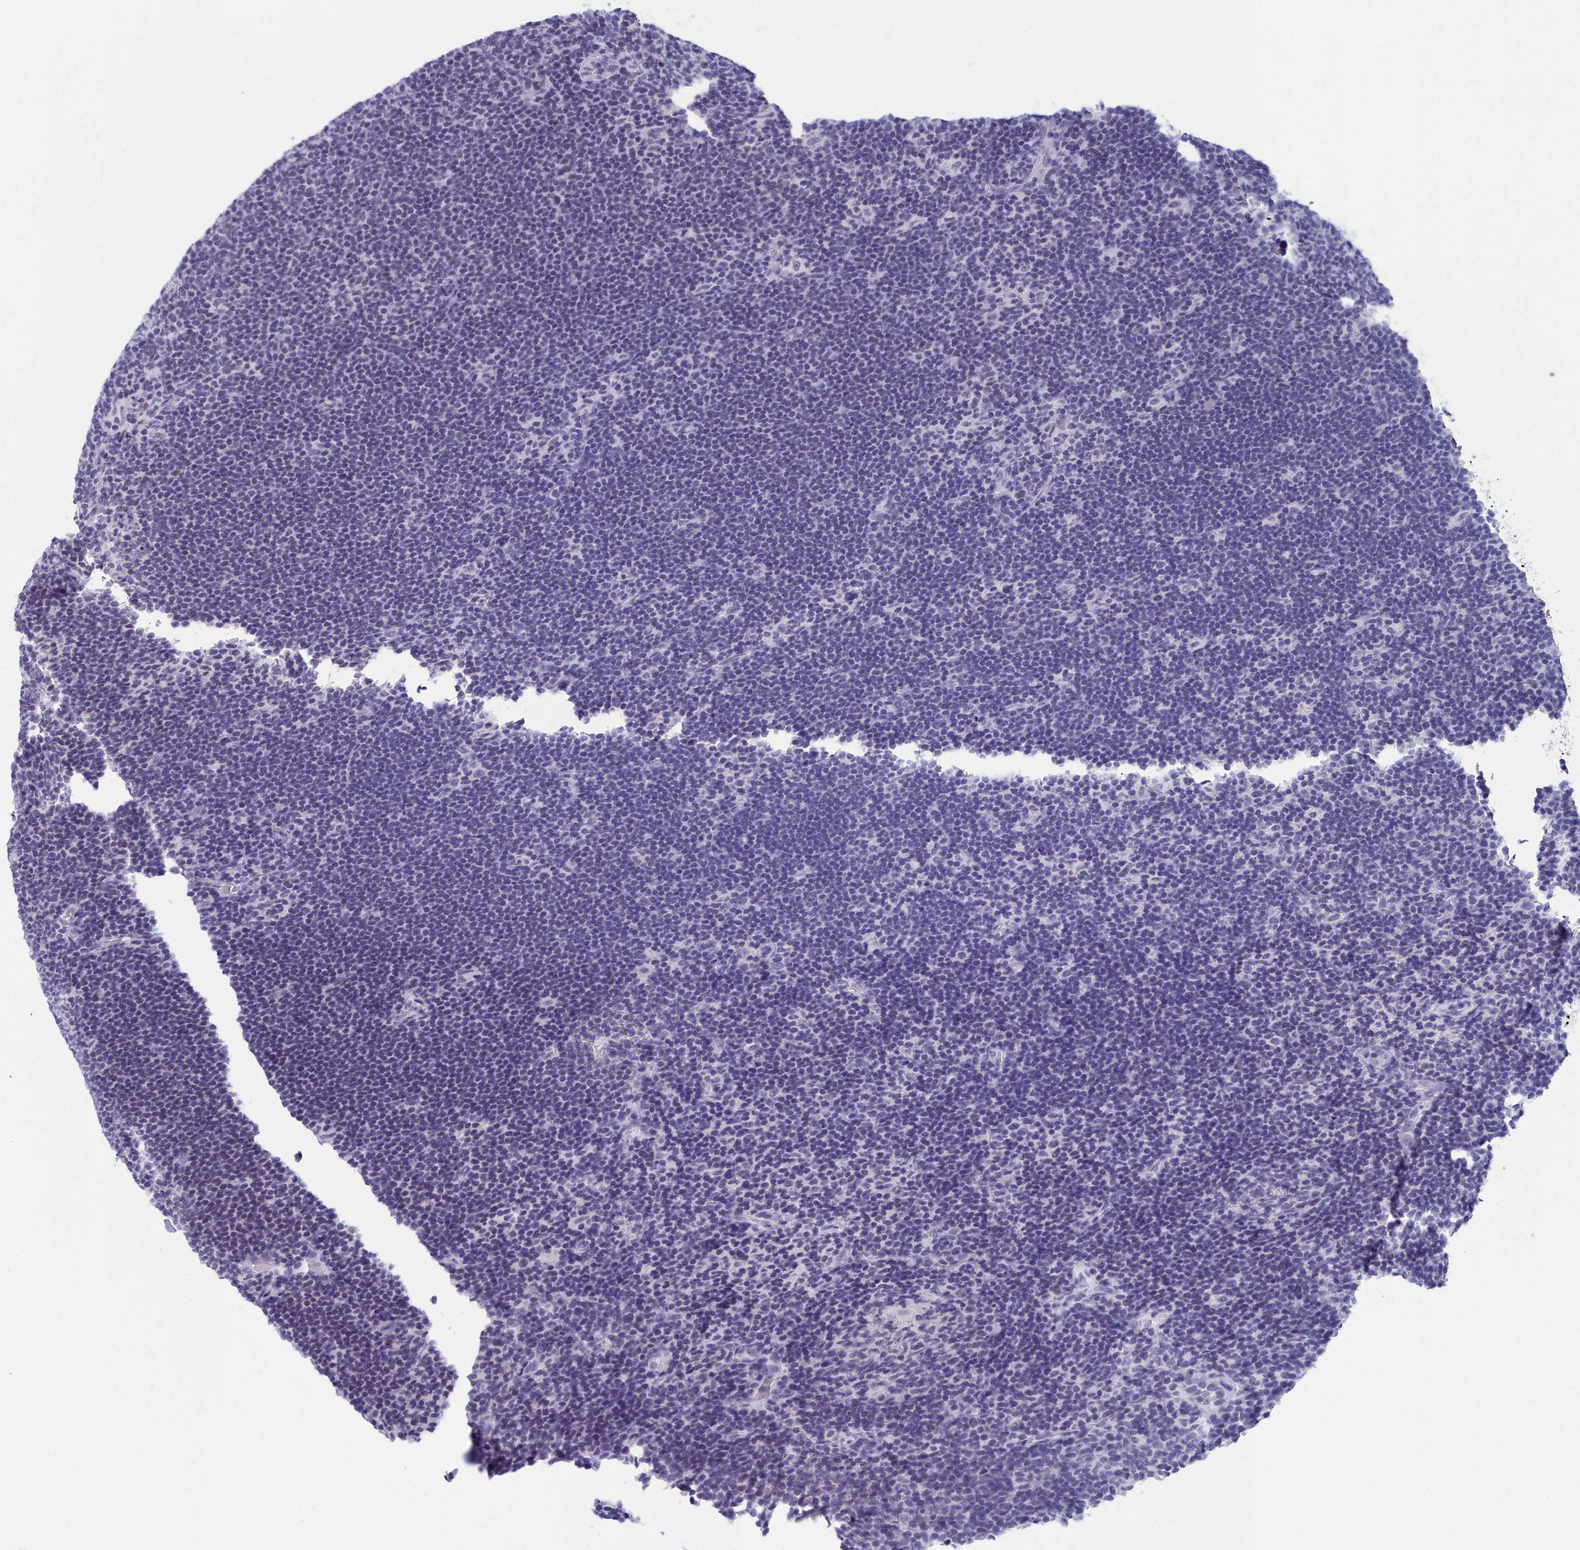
{"staining": {"intensity": "negative", "quantity": "none", "location": "none"}, "tissue": "lymphoma", "cell_type": "Tumor cells", "image_type": "cancer", "snomed": [{"axis": "morphology", "description": "Hodgkin's disease, NOS"}, {"axis": "topography", "description": "Lymph node"}], "caption": "Protein analysis of lymphoma exhibits no significant positivity in tumor cells.", "gene": "CCDC97", "patient": {"sex": "female", "age": 57}}